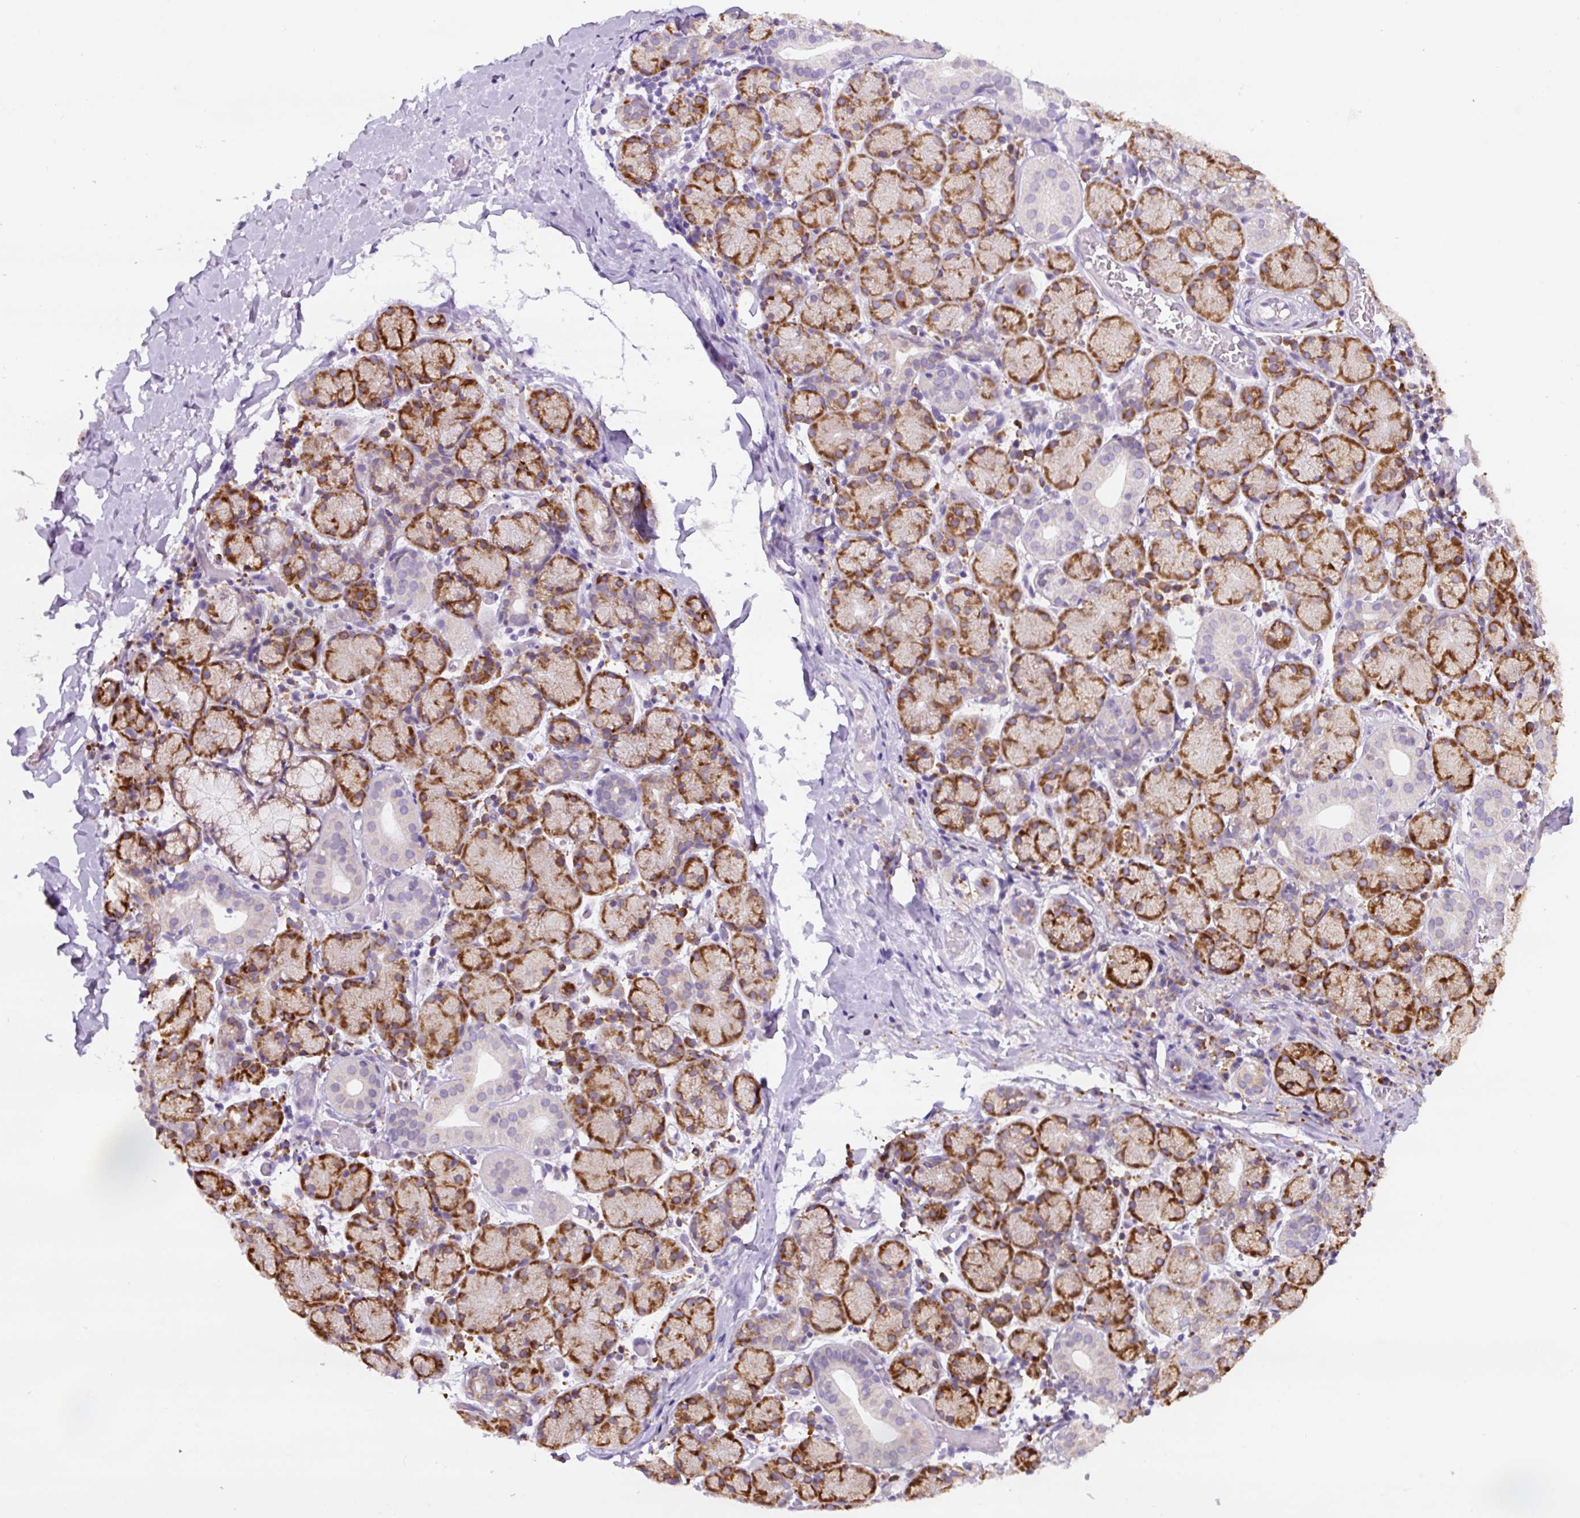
{"staining": {"intensity": "strong", "quantity": "25%-75%", "location": "cytoplasmic/membranous"}, "tissue": "salivary gland", "cell_type": "Glandular cells", "image_type": "normal", "snomed": [{"axis": "morphology", "description": "Normal tissue, NOS"}, {"axis": "topography", "description": "Salivary gland"}], "caption": "The image demonstrates immunohistochemical staining of unremarkable salivary gland. There is strong cytoplasmic/membranous expression is identified in approximately 25%-75% of glandular cells.", "gene": "DDOST", "patient": {"sex": "female", "age": 24}}